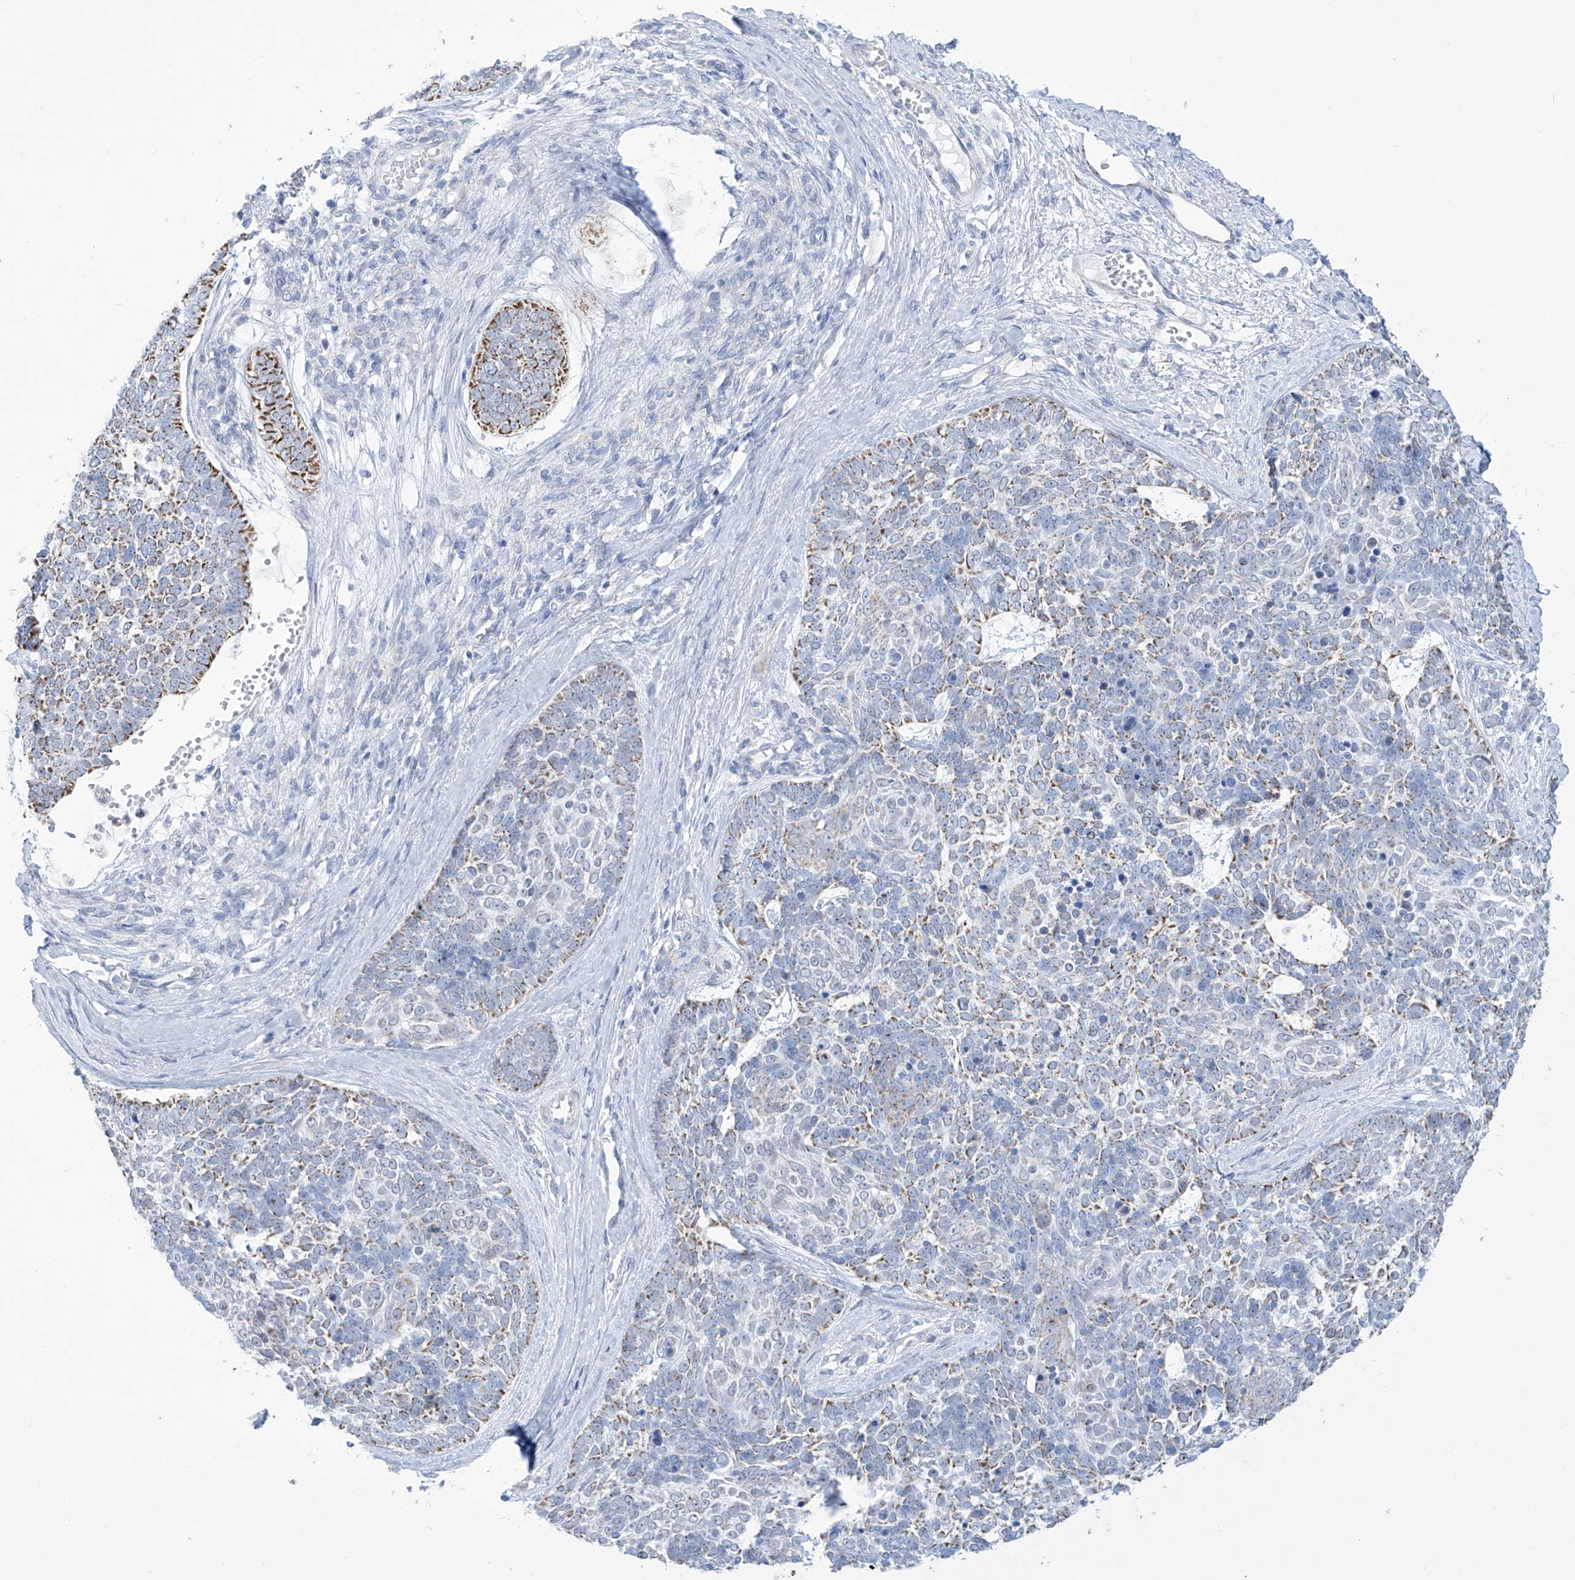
{"staining": {"intensity": "moderate", "quantity": "<25%", "location": "cytoplasmic/membranous"}, "tissue": "skin cancer", "cell_type": "Tumor cells", "image_type": "cancer", "snomed": [{"axis": "morphology", "description": "Basal cell carcinoma"}, {"axis": "topography", "description": "Skin"}], "caption": "Skin cancer (basal cell carcinoma) was stained to show a protein in brown. There is low levels of moderate cytoplasmic/membranous expression in about <25% of tumor cells.", "gene": "ALDH6A1", "patient": {"sex": "female", "age": 81}}